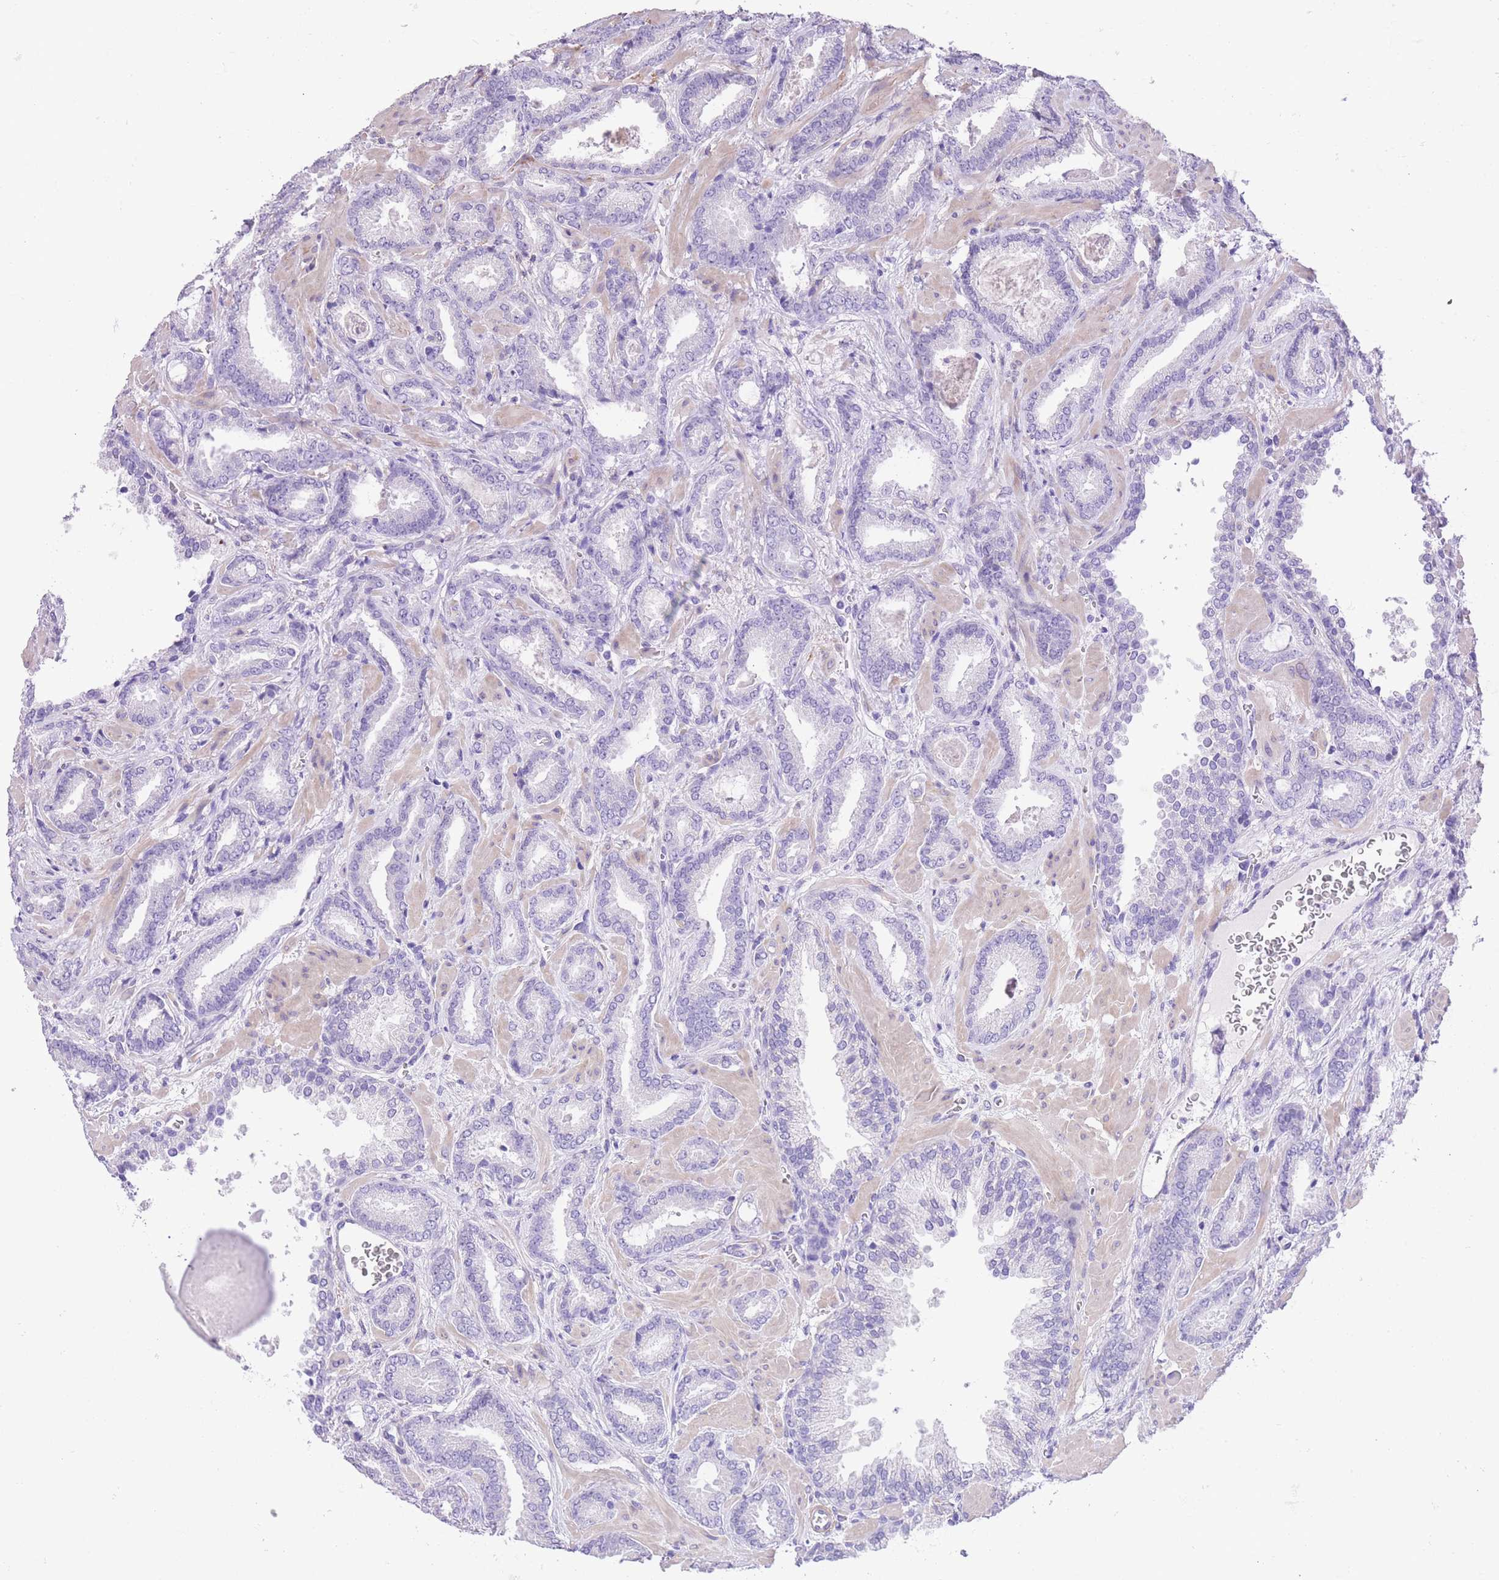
{"staining": {"intensity": "negative", "quantity": "none", "location": "none"}, "tissue": "prostate cancer", "cell_type": "Tumor cells", "image_type": "cancer", "snomed": [{"axis": "morphology", "description": "Adenocarcinoma, Low grade"}, {"axis": "topography", "description": "Prostate"}], "caption": "Immunohistochemical staining of human prostate adenocarcinoma (low-grade) shows no significant positivity in tumor cells.", "gene": "RAI2", "patient": {"sex": "male", "age": 62}}